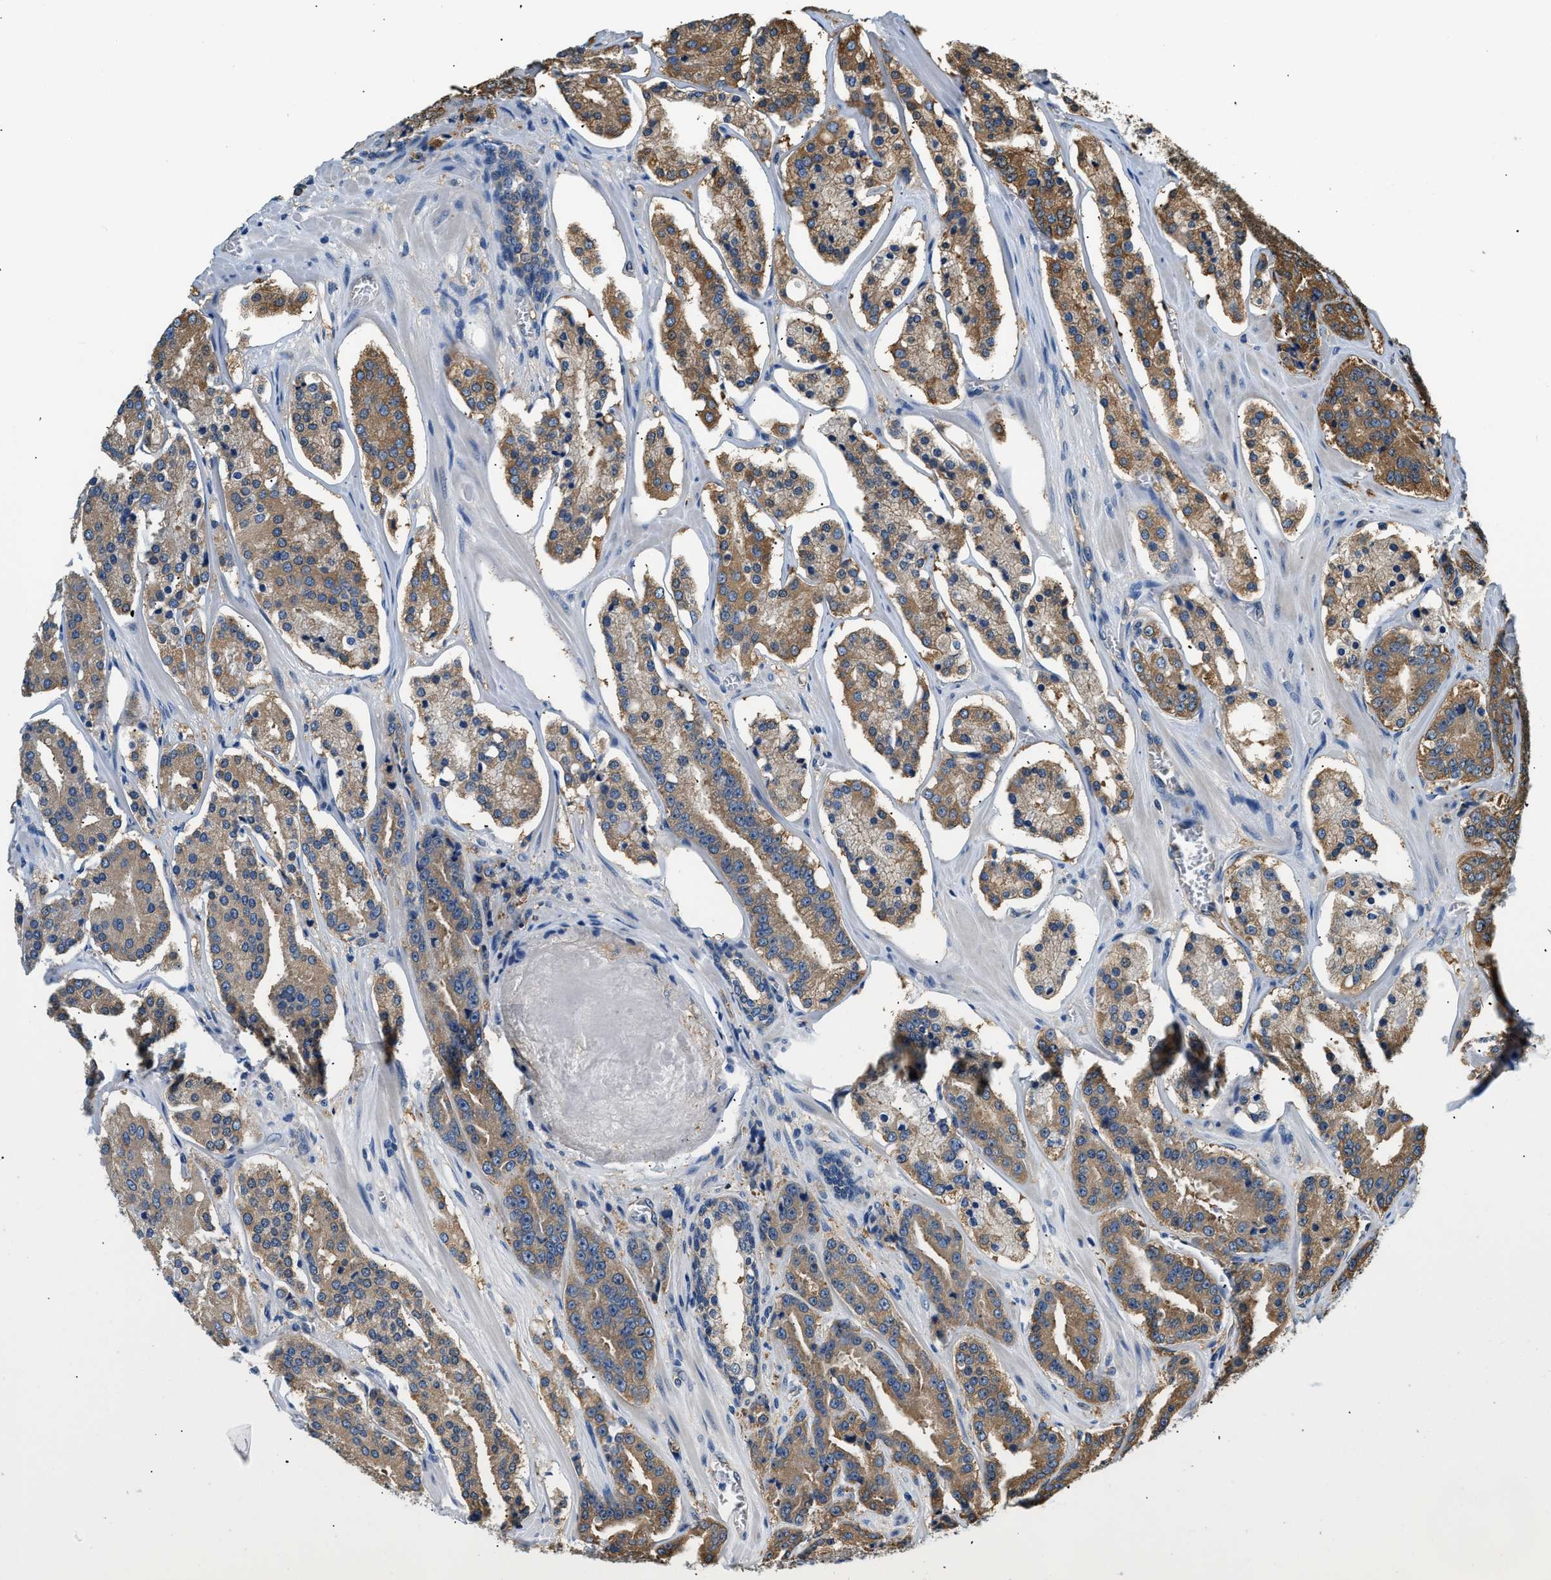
{"staining": {"intensity": "strong", "quantity": ">75%", "location": "cytoplasmic/membranous"}, "tissue": "prostate cancer", "cell_type": "Tumor cells", "image_type": "cancer", "snomed": [{"axis": "morphology", "description": "Adenocarcinoma, High grade"}, {"axis": "topography", "description": "Prostate"}], "caption": "High-power microscopy captured an IHC photomicrograph of prostate cancer, revealing strong cytoplasmic/membranous expression in about >75% of tumor cells. The staining was performed using DAB to visualize the protein expression in brown, while the nuclei were stained in blue with hematoxylin (Magnification: 20x).", "gene": "PPP2R1B", "patient": {"sex": "male", "age": 60}}